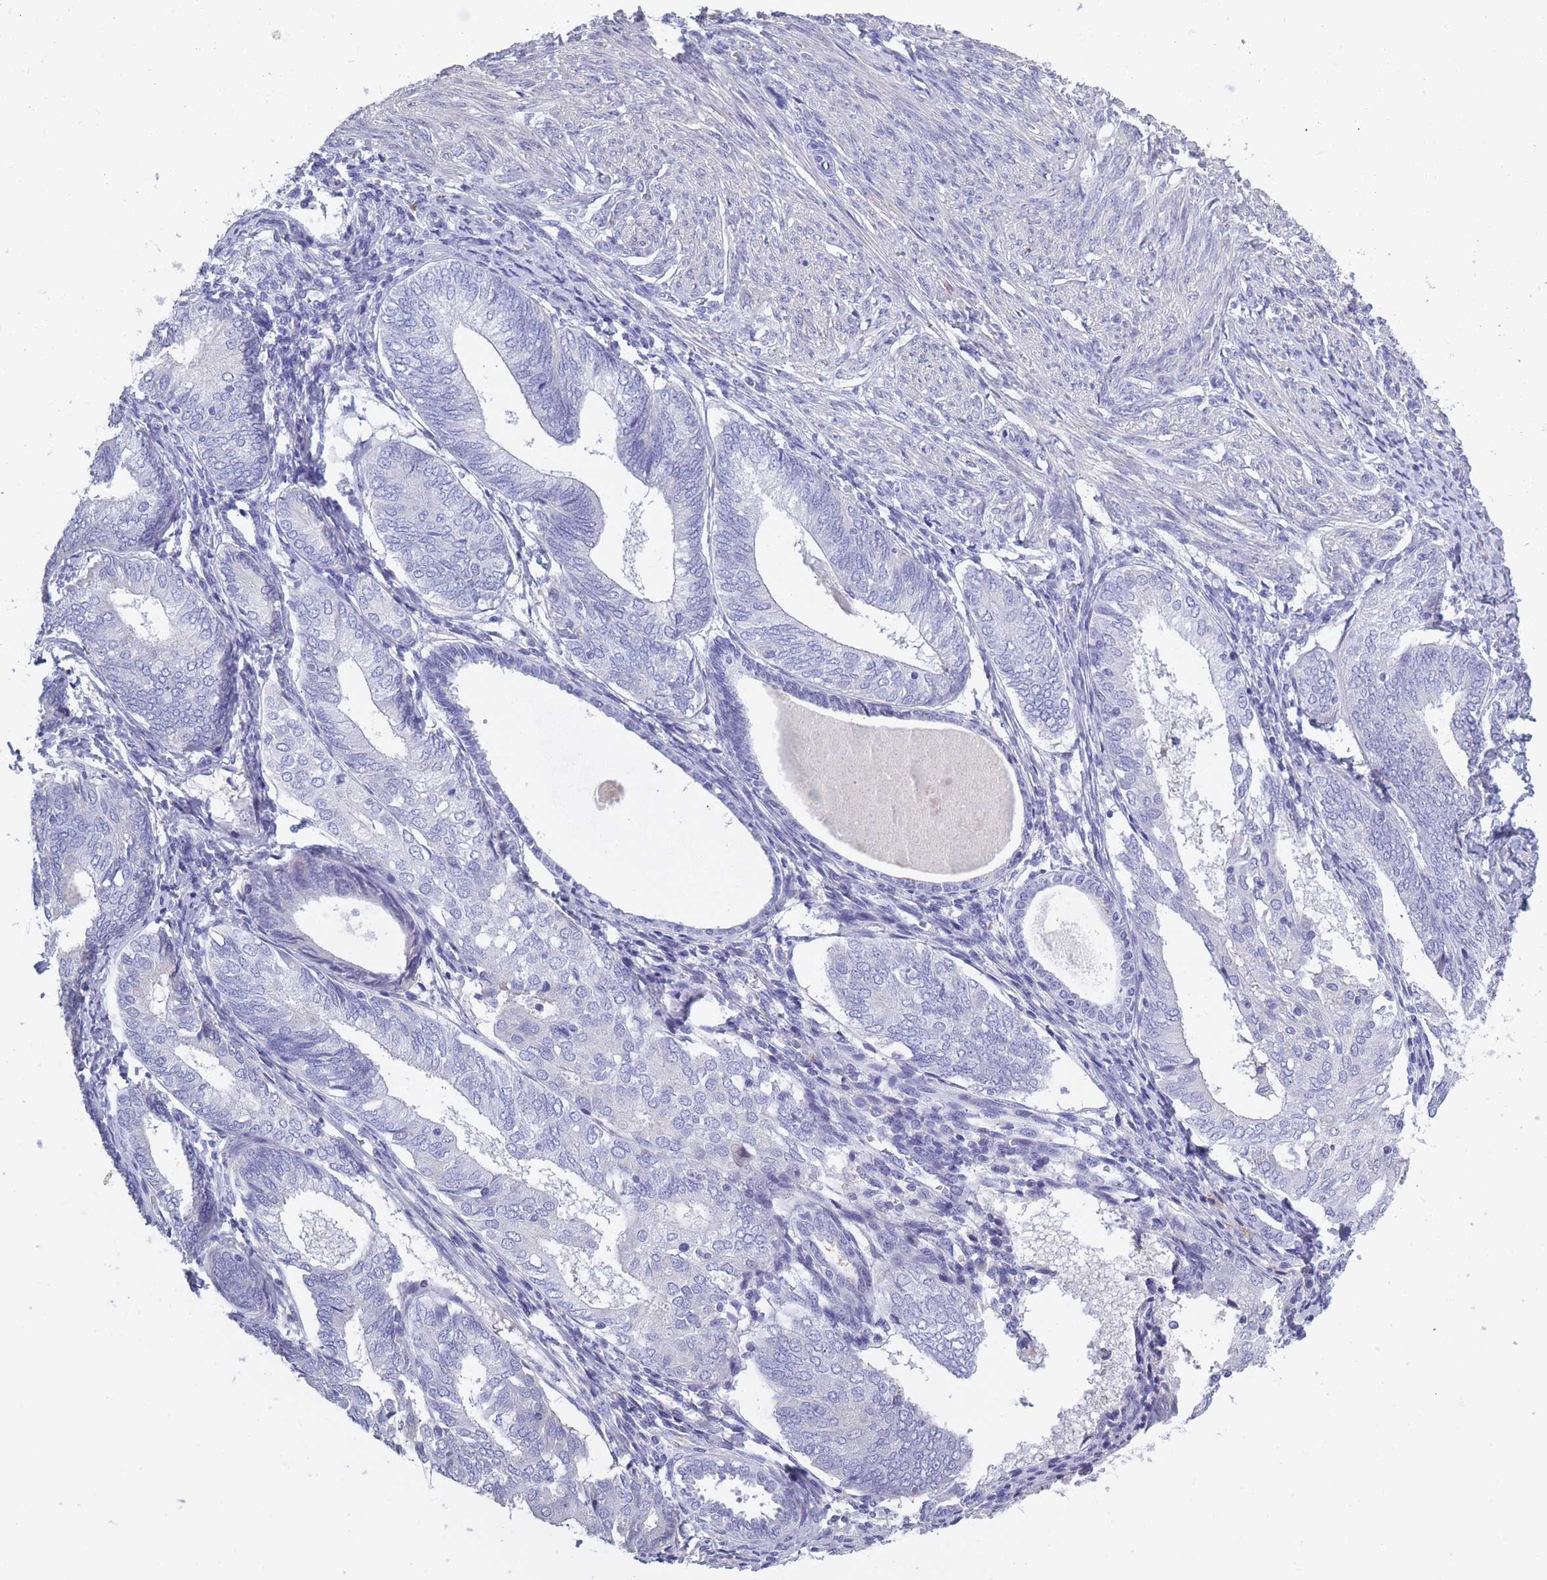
{"staining": {"intensity": "negative", "quantity": "none", "location": "none"}, "tissue": "endometrial cancer", "cell_type": "Tumor cells", "image_type": "cancer", "snomed": [{"axis": "morphology", "description": "Adenocarcinoma, NOS"}, {"axis": "topography", "description": "Endometrium"}], "caption": "A histopathology image of endometrial cancer (adenocarcinoma) stained for a protein reveals no brown staining in tumor cells.", "gene": "OR4C5", "patient": {"sex": "female", "age": 87}}